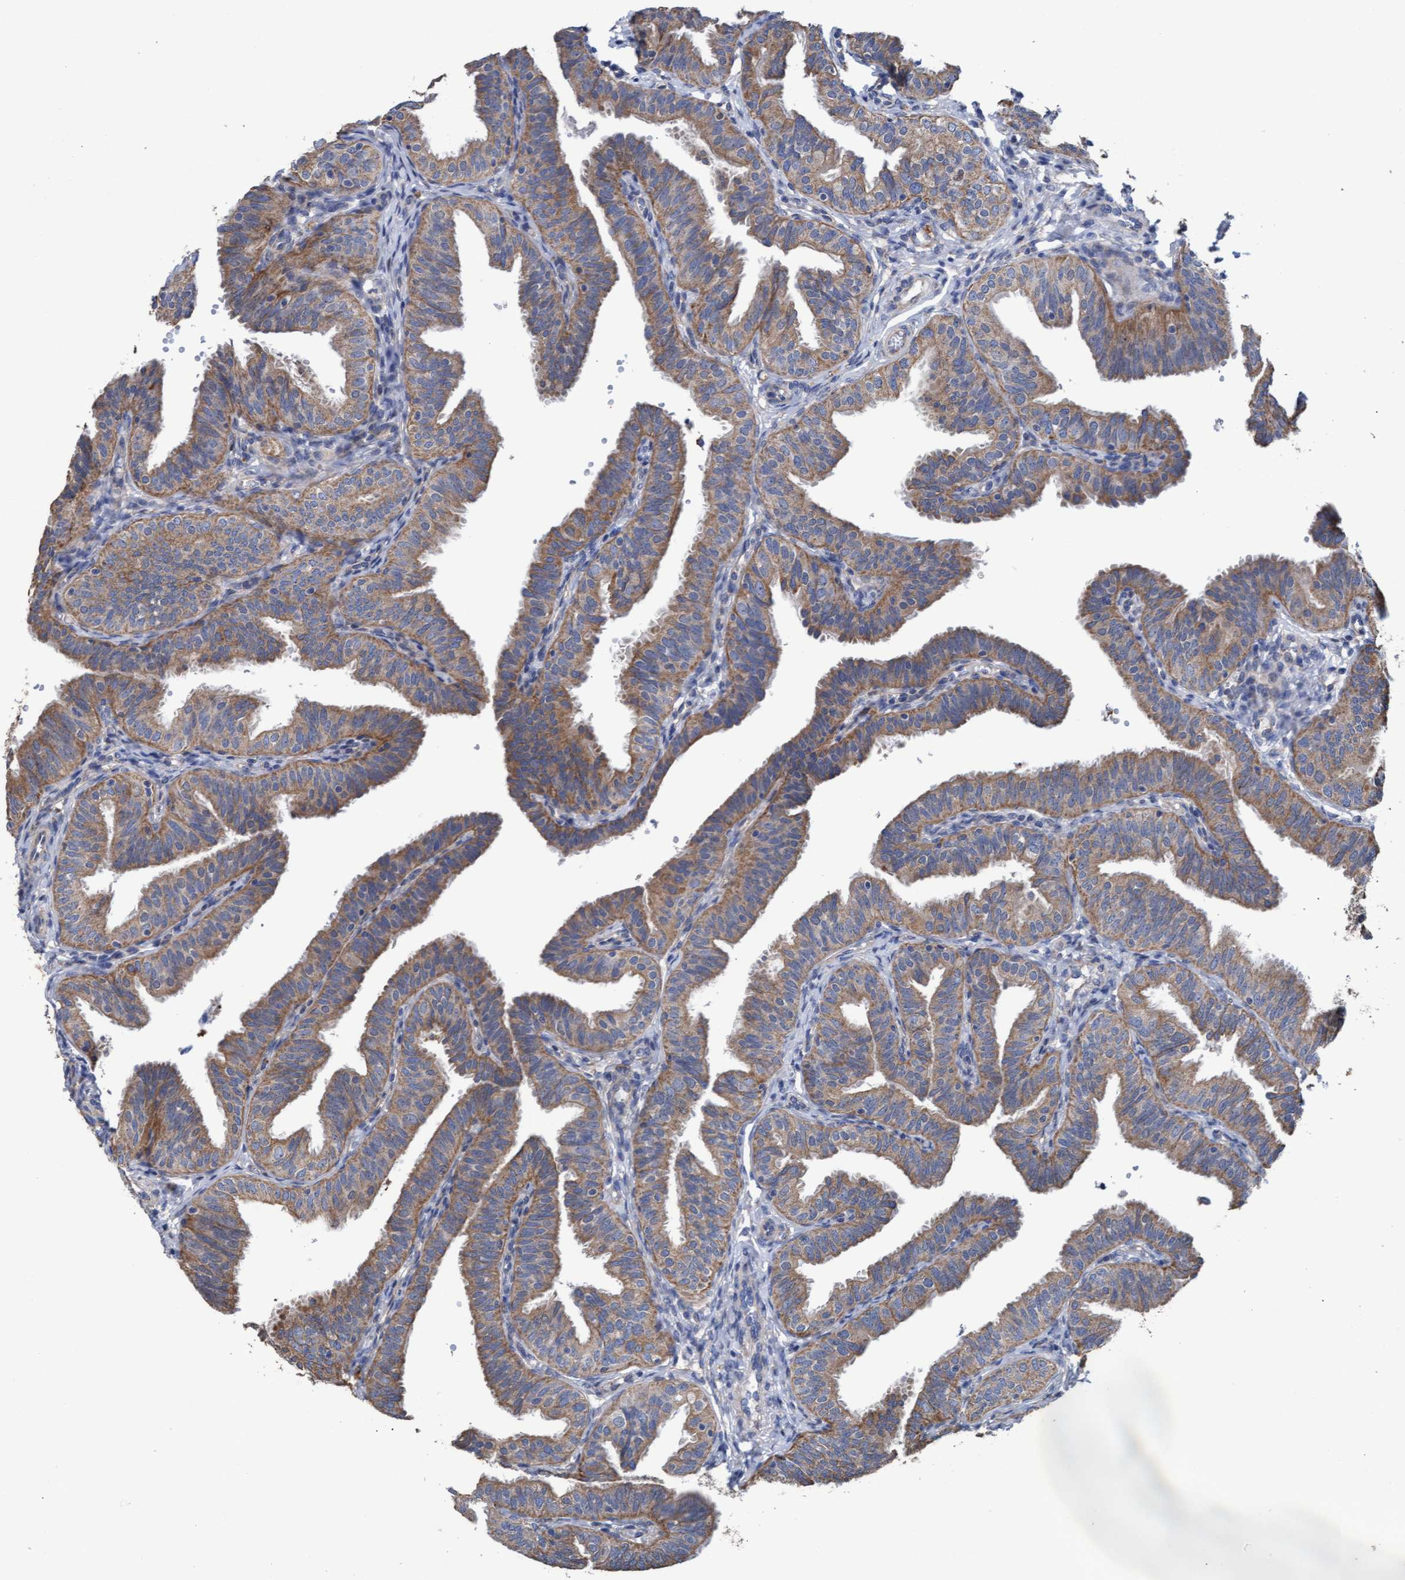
{"staining": {"intensity": "moderate", "quantity": ">75%", "location": "cytoplasmic/membranous"}, "tissue": "fallopian tube", "cell_type": "Glandular cells", "image_type": "normal", "snomed": [{"axis": "morphology", "description": "Normal tissue, NOS"}, {"axis": "topography", "description": "Fallopian tube"}], "caption": "High-power microscopy captured an immunohistochemistry micrograph of benign fallopian tube, revealing moderate cytoplasmic/membranous staining in about >75% of glandular cells.", "gene": "MRPL38", "patient": {"sex": "female", "age": 35}}